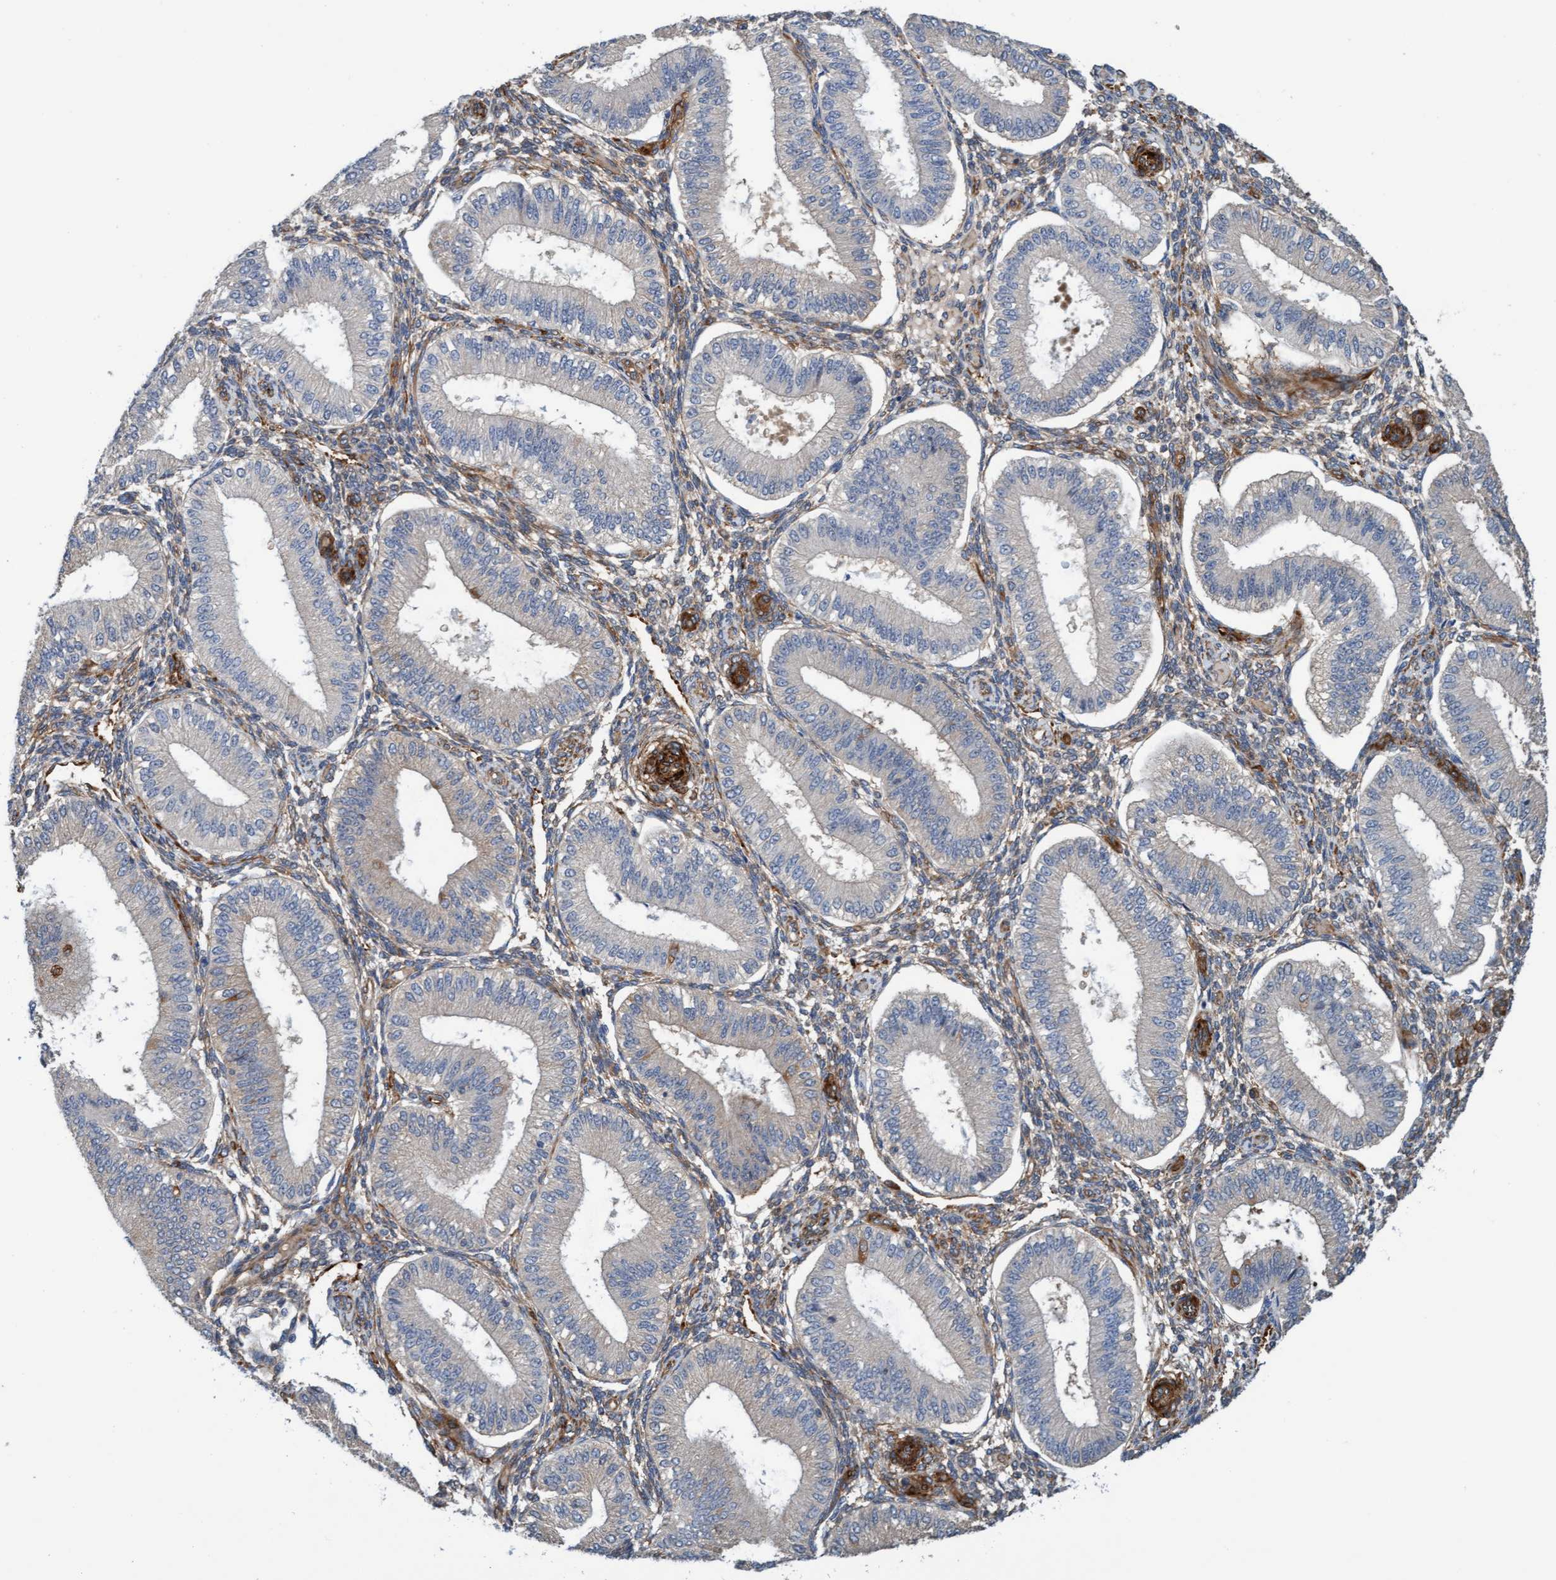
{"staining": {"intensity": "weak", "quantity": "<25%", "location": "cytoplasmic/membranous"}, "tissue": "endometrium", "cell_type": "Cells in endometrial stroma", "image_type": "normal", "snomed": [{"axis": "morphology", "description": "Normal tissue, NOS"}, {"axis": "topography", "description": "Endometrium"}], "caption": "An image of endometrium stained for a protein displays no brown staining in cells in endometrial stroma.", "gene": "FMNL3", "patient": {"sex": "female", "age": 39}}